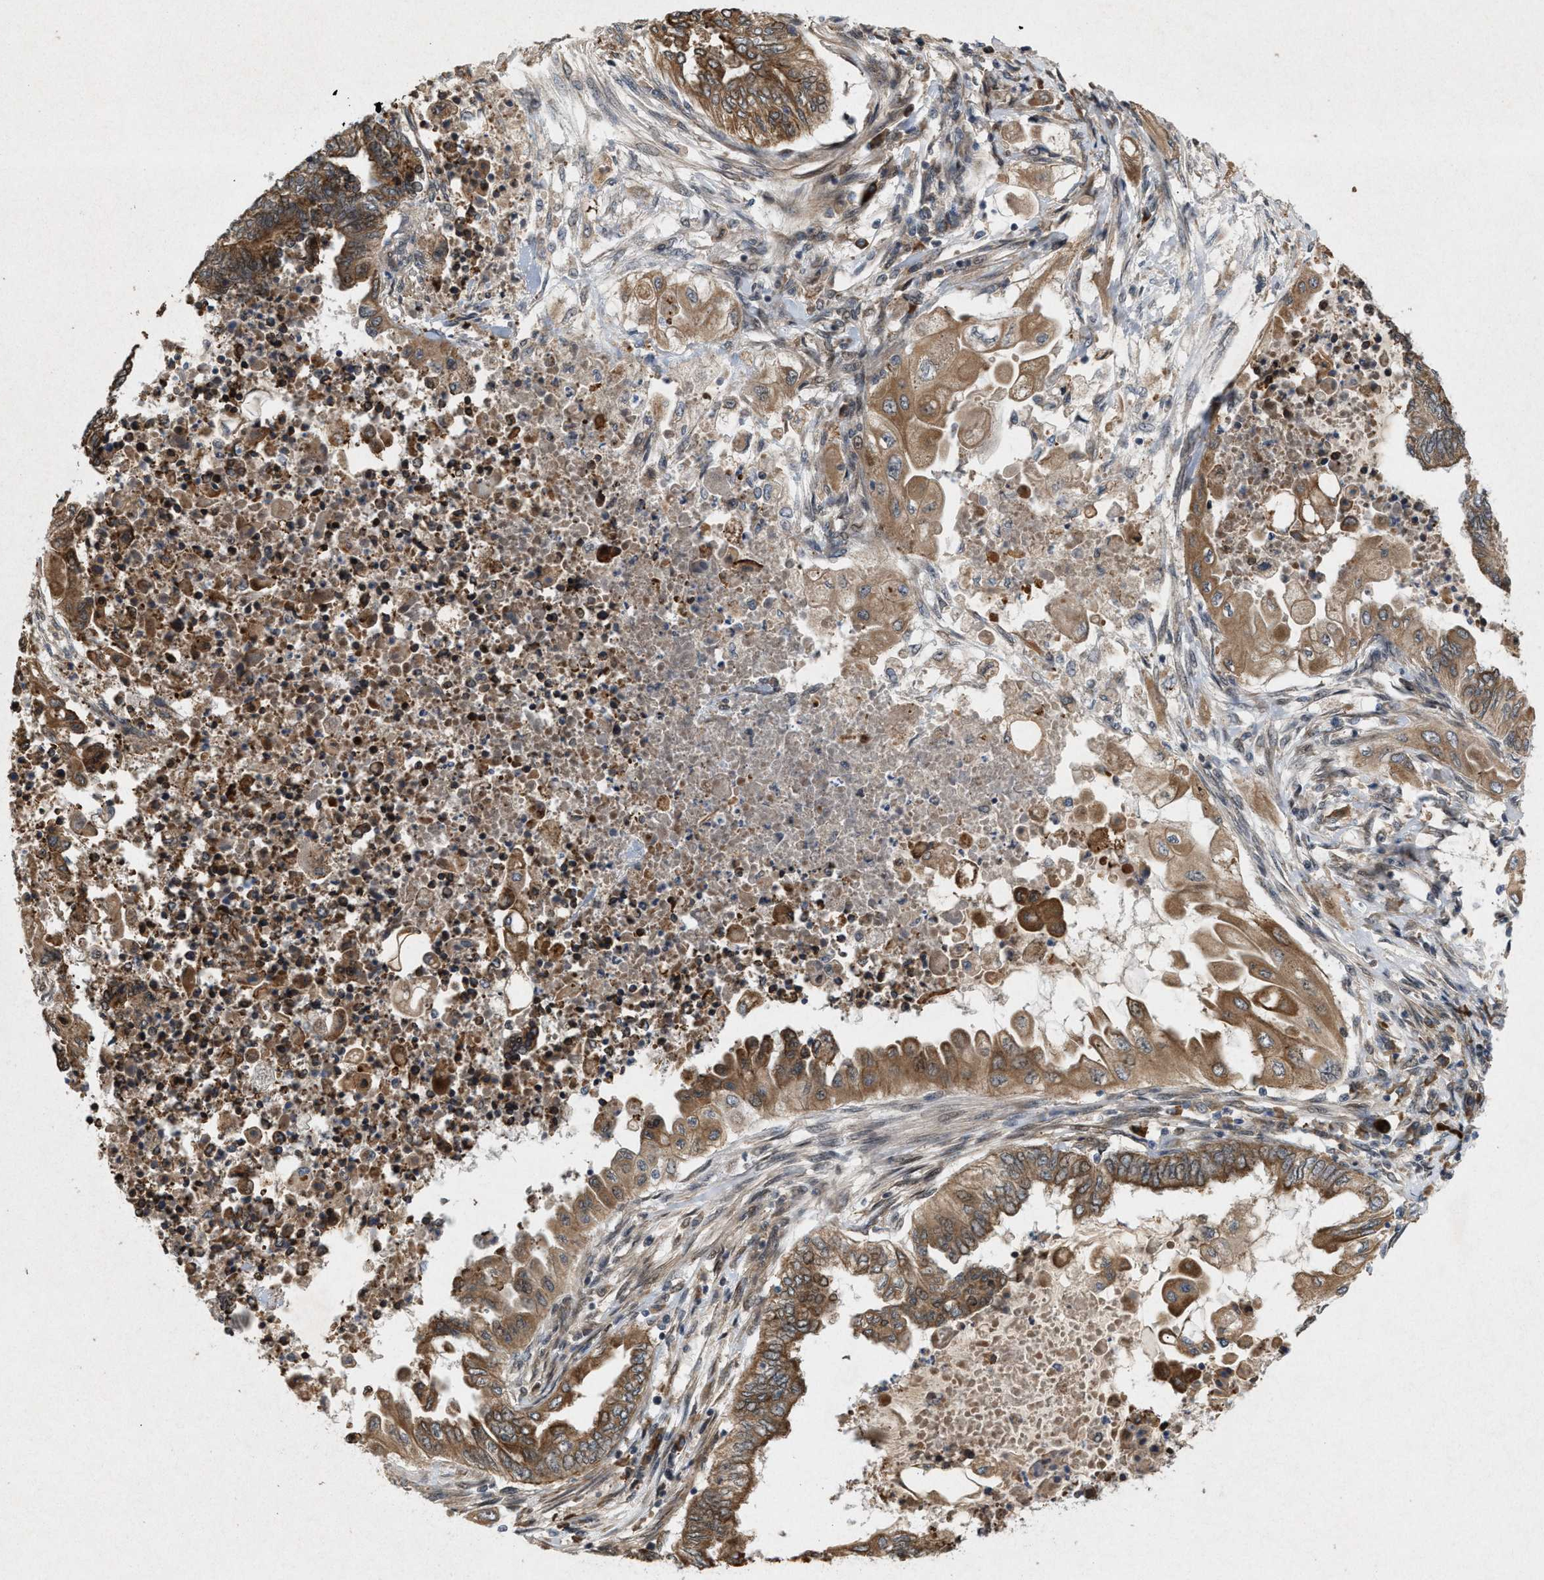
{"staining": {"intensity": "moderate", "quantity": ">75%", "location": "cytoplasmic/membranous"}, "tissue": "endometrial cancer", "cell_type": "Tumor cells", "image_type": "cancer", "snomed": [{"axis": "morphology", "description": "Adenocarcinoma, NOS"}, {"axis": "topography", "description": "Uterus"}, {"axis": "topography", "description": "Endometrium"}], "caption": "The immunohistochemical stain labels moderate cytoplasmic/membranous positivity in tumor cells of adenocarcinoma (endometrial) tissue.", "gene": "MFSD6", "patient": {"sex": "female", "age": 70}}